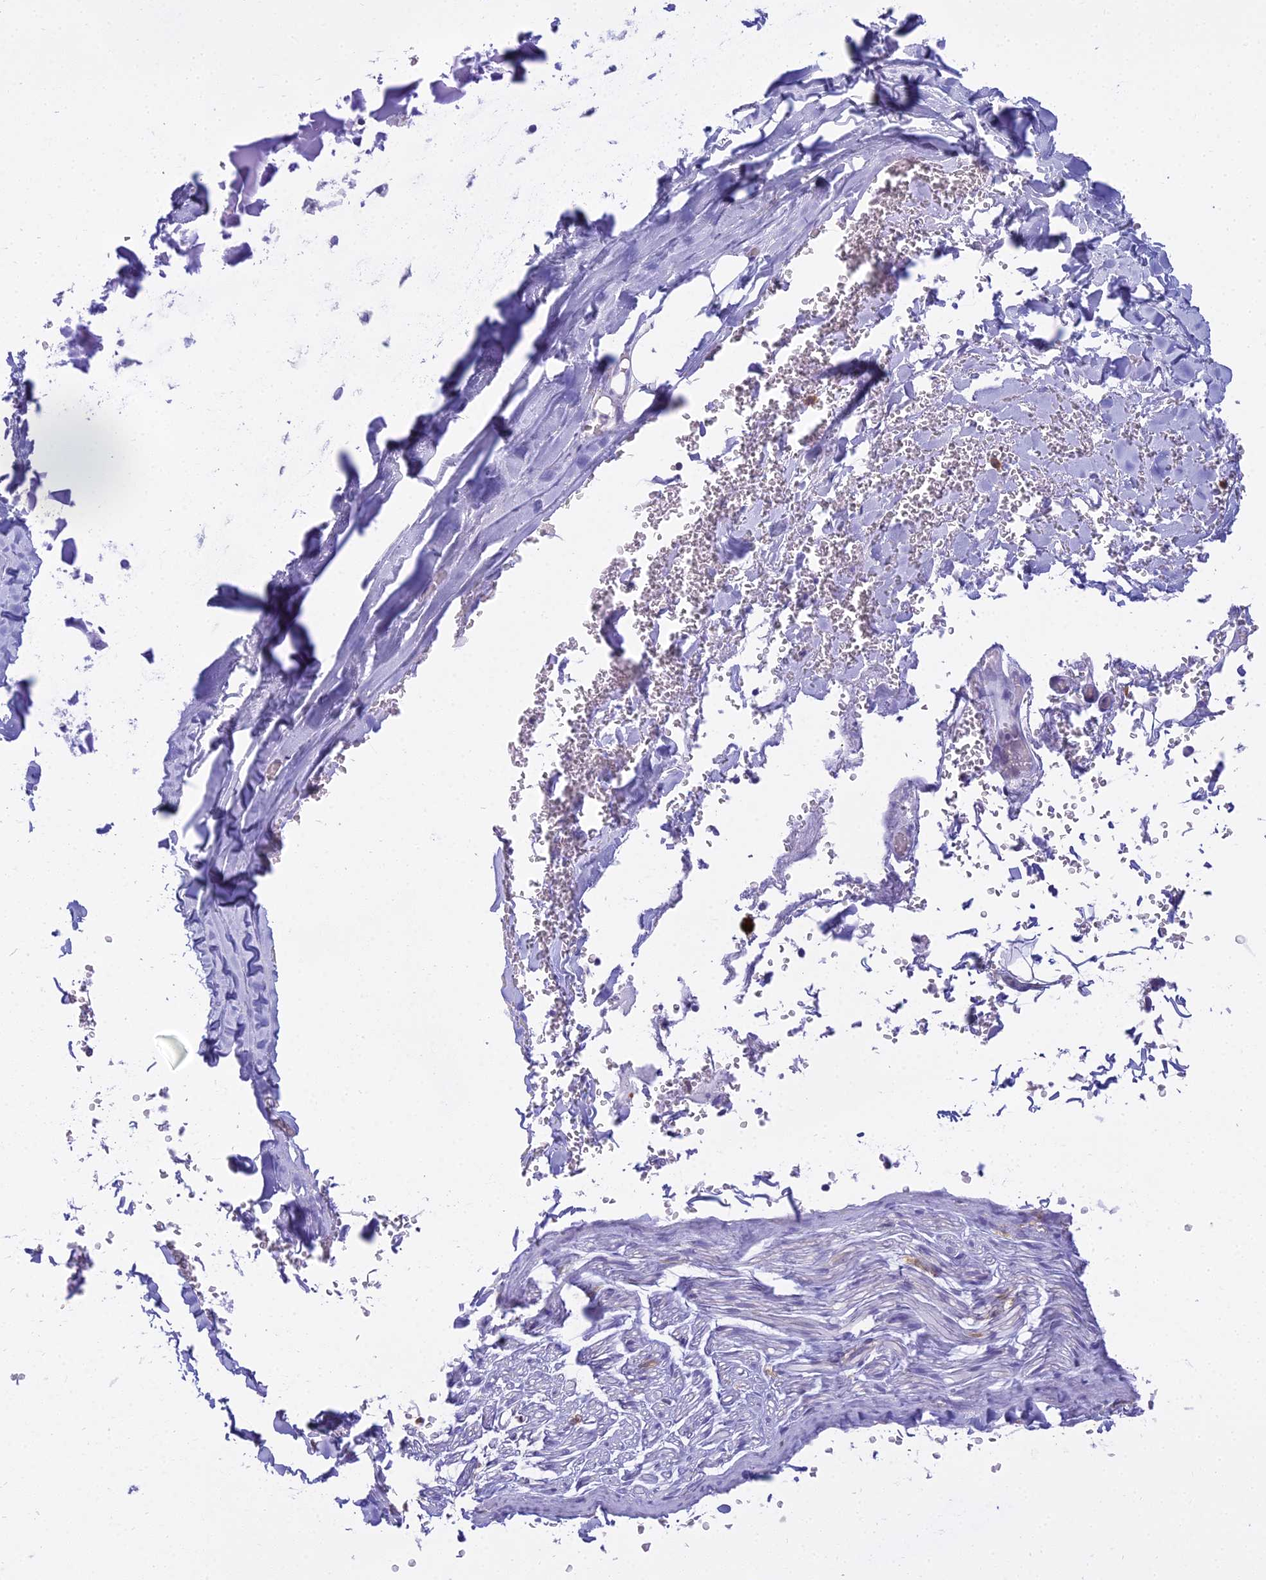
{"staining": {"intensity": "negative", "quantity": "none", "location": "none"}, "tissue": "adipose tissue", "cell_type": "Adipocytes", "image_type": "normal", "snomed": [{"axis": "morphology", "description": "Normal tissue, NOS"}, {"axis": "topography", "description": "Cartilage tissue"}], "caption": "The image shows no staining of adipocytes in benign adipose tissue.", "gene": "UBE2G1", "patient": {"sex": "female", "age": 63}}